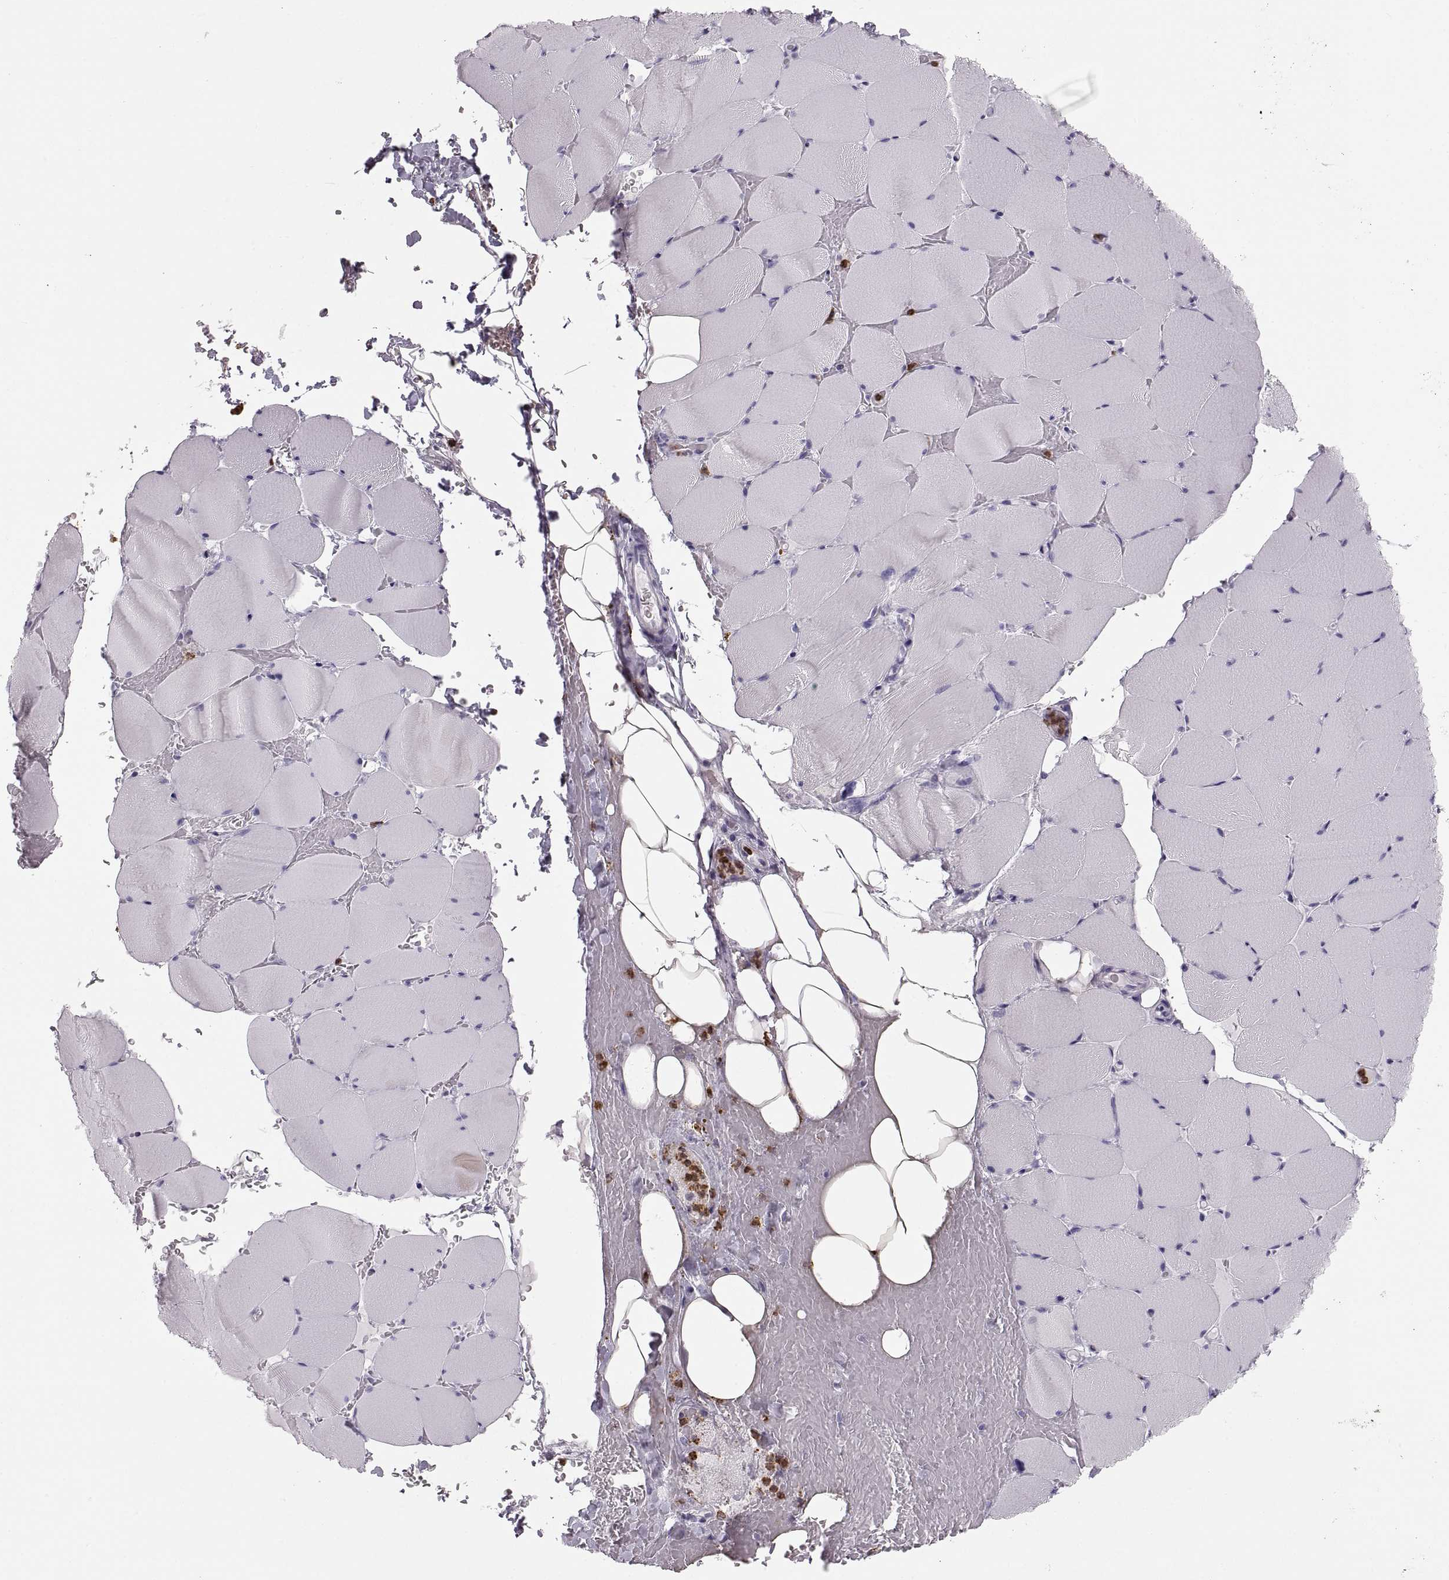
{"staining": {"intensity": "negative", "quantity": "none", "location": "none"}, "tissue": "skeletal muscle", "cell_type": "Myocytes", "image_type": "normal", "snomed": [{"axis": "morphology", "description": "Normal tissue, NOS"}, {"axis": "topography", "description": "Skeletal muscle"}], "caption": "Myocytes are negative for brown protein staining in normal skeletal muscle. (Brightfield microscopy of DAB (3,3'-diaminobenzidine) immunohistochemistry (IHC) at high magnification).", "gene": "MILR1", "patient": {"sex": "female", "age": 37}}